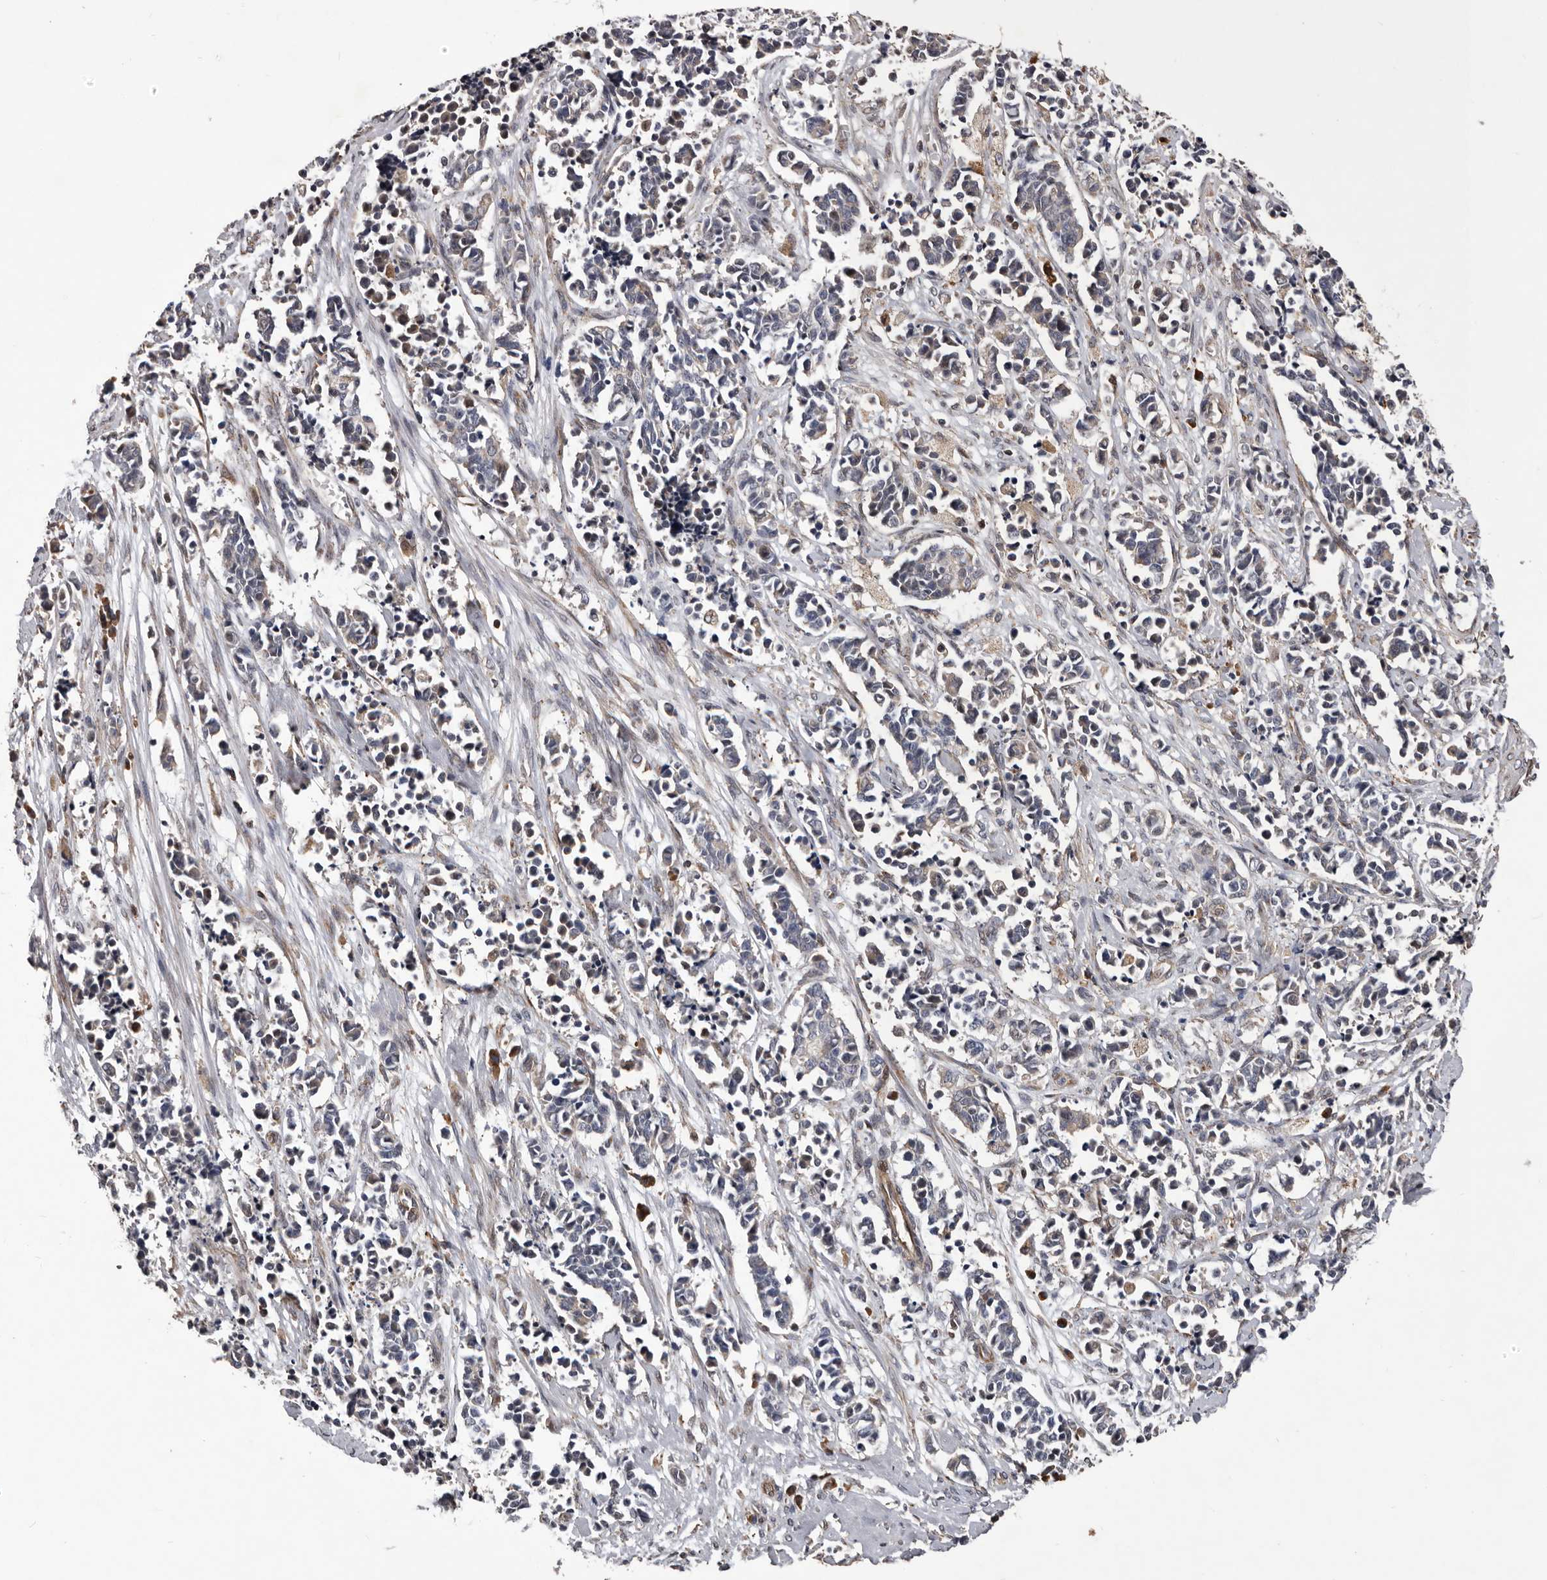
{"staining": {"intensity": "negative", "quantity": "none", "location": "none"}, "tissue": "cervical cancer", "cell_type": "Tumor cells", "image_type": "cancer", "snomed": [{"axis": "morphology", "description": "Normal tissue, NOS"}, {"axis": "morphology", "description": "Squamous cell carcinoma, NOS"}, {"axis": "topography", "description": "Cervix"}], "caption": "IHC histopathology image of neoplastic tissue: cervical squamous cell carcinoma stained with DAB demonstrates no significant protein staining in tumor cells.", "gene": "GADD45B", "patient": {"sex": "female", "age": 35}}